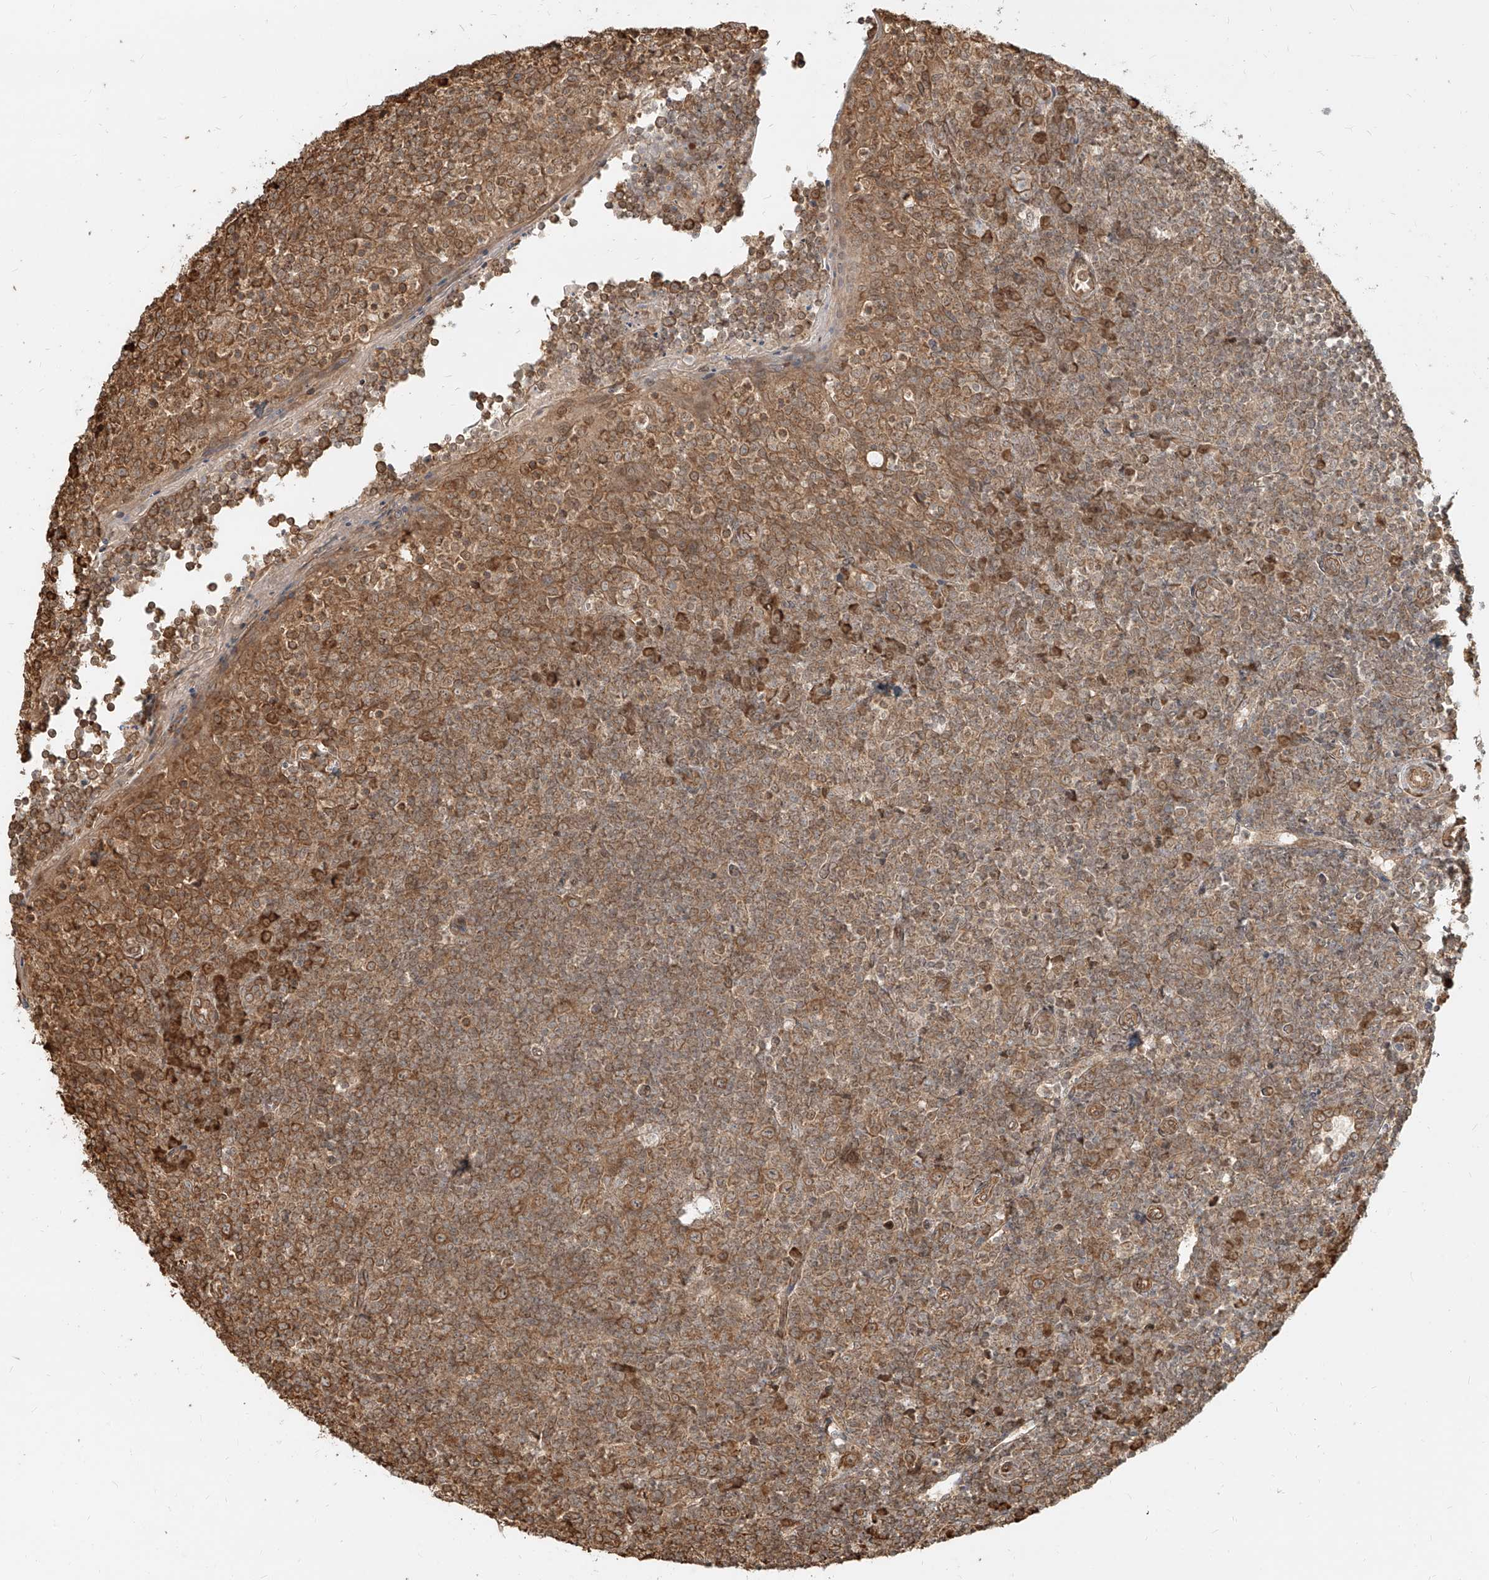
{"staining": {"intensity": "weak", "quantity": "25%-75%", "location": "cytoplasmic/membranous"}, "tissue": "tonsil", "cell_type": "Germinal center cells", "image_type": "normal", "snomed": [{"axis": "morphology", "description": "Normal tissue, NOS"}, {"axis": "topography", "description": "Tonsil"}], "caption": "This is a photomicrograph of IHC staining of unremarkable tonsil, which shows weak positivity in the cytoplasmic/membranous of germinal center cells.", "gene": "UBE2K", "patient": {"sex": "female", "age": 19}}